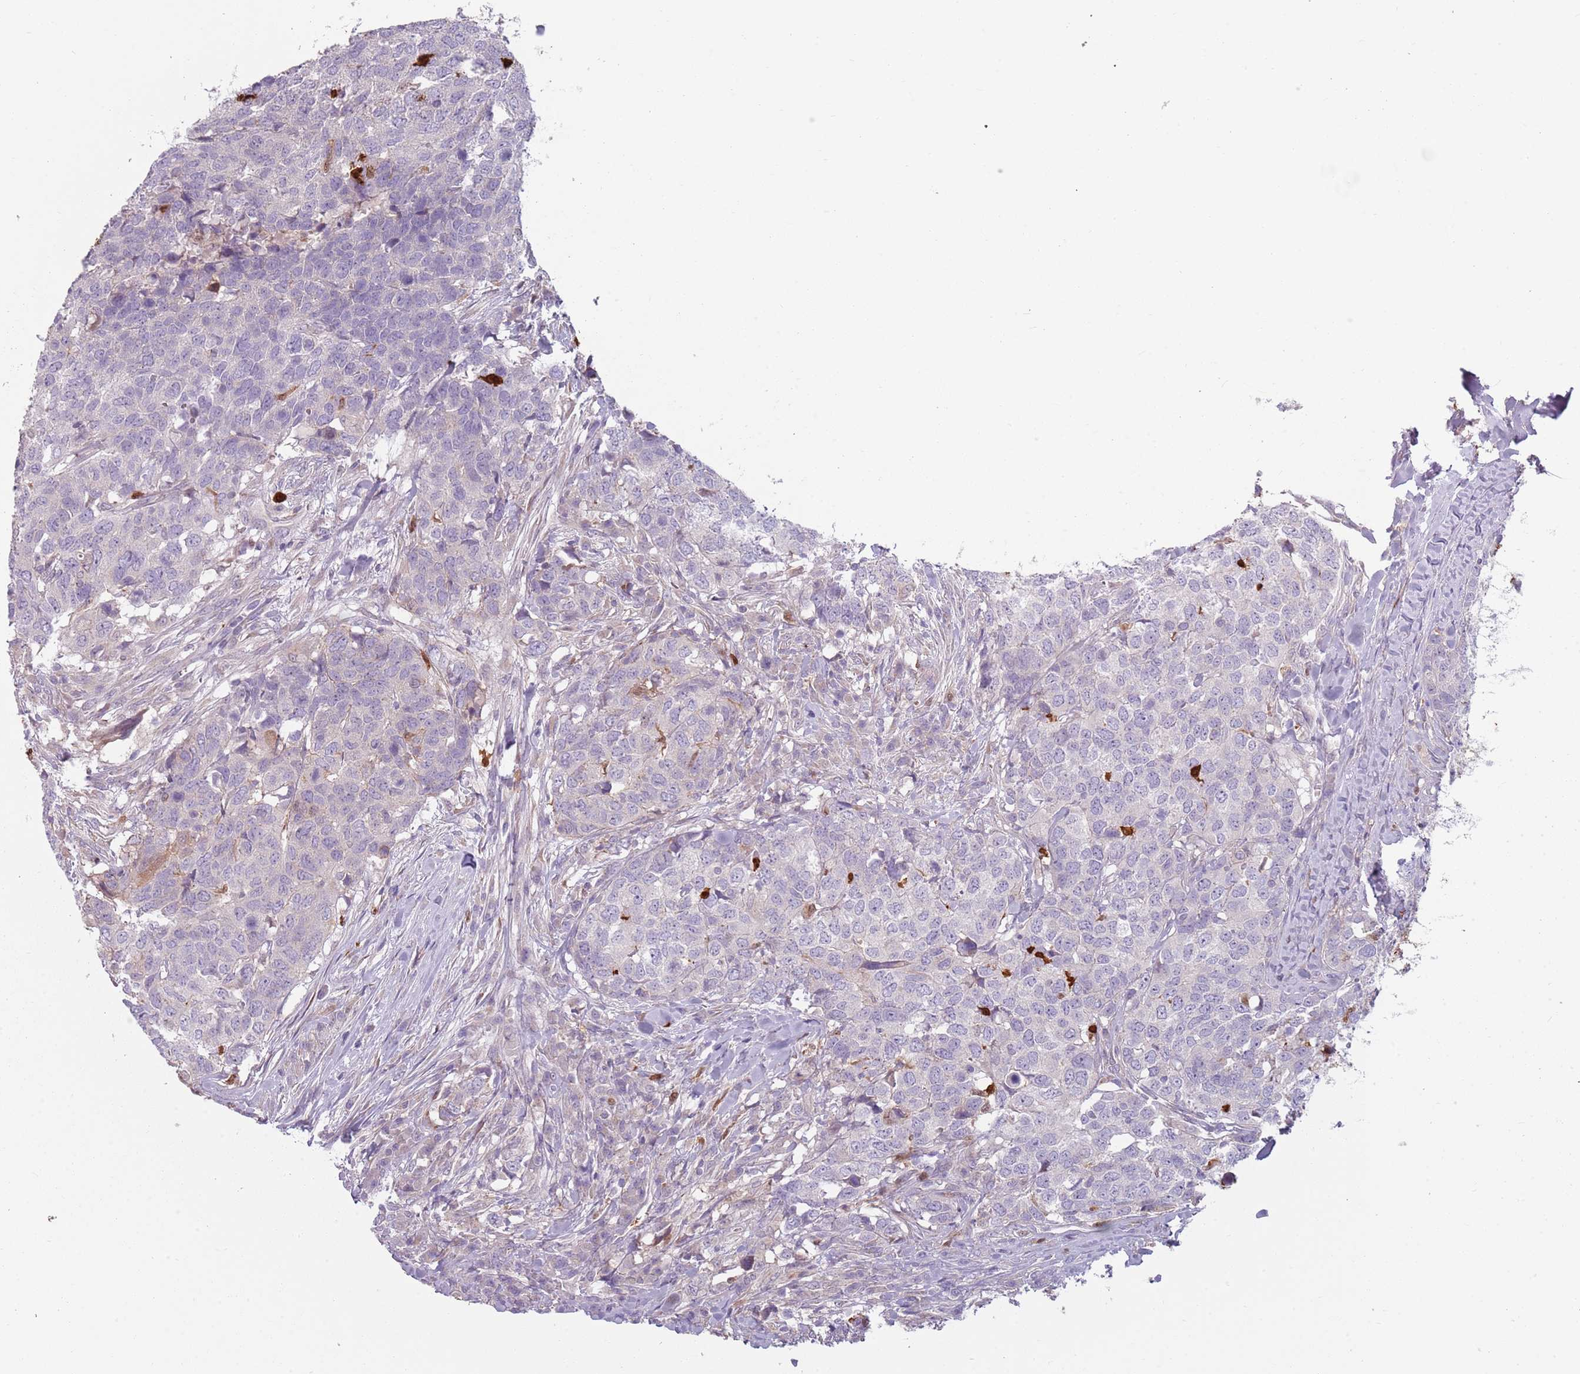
{"staining": {"intensity": "moderate", "quantity": "<25%", "location": "cytoplasmic/membranous,nuclear"}, "tissue": "head and neck cancer", "cell_type": "Tumor cells", "image_type": "cancer", "snomed": [{"axis": "morphology", "description": "Normal tissue, NOS"}, {"axis": "morphology", "description": "Squamous cell carcinoma, NOS"}, {"axis": "topography", "description": "Skeletal muscle"}, {"axis": "topography", "description": "Vascular tissue"}, {"axis": "topography", "description": "Peripheral nerve tissue"}, {"axis": "topography", "description": "Head-Neck"}], "caption": "Head and neck cancer (squamous cell carcinoma) was stained to show a protein in brown. There is low levels of moderate cytoplasmic/membranous and nuclear positivity in about <25% of tumor cells. (DAB = brown stain, brightfield microscopy at high magnification).", "gene": "SPAG4", "patient": {"sex": "male", "age": 66}}